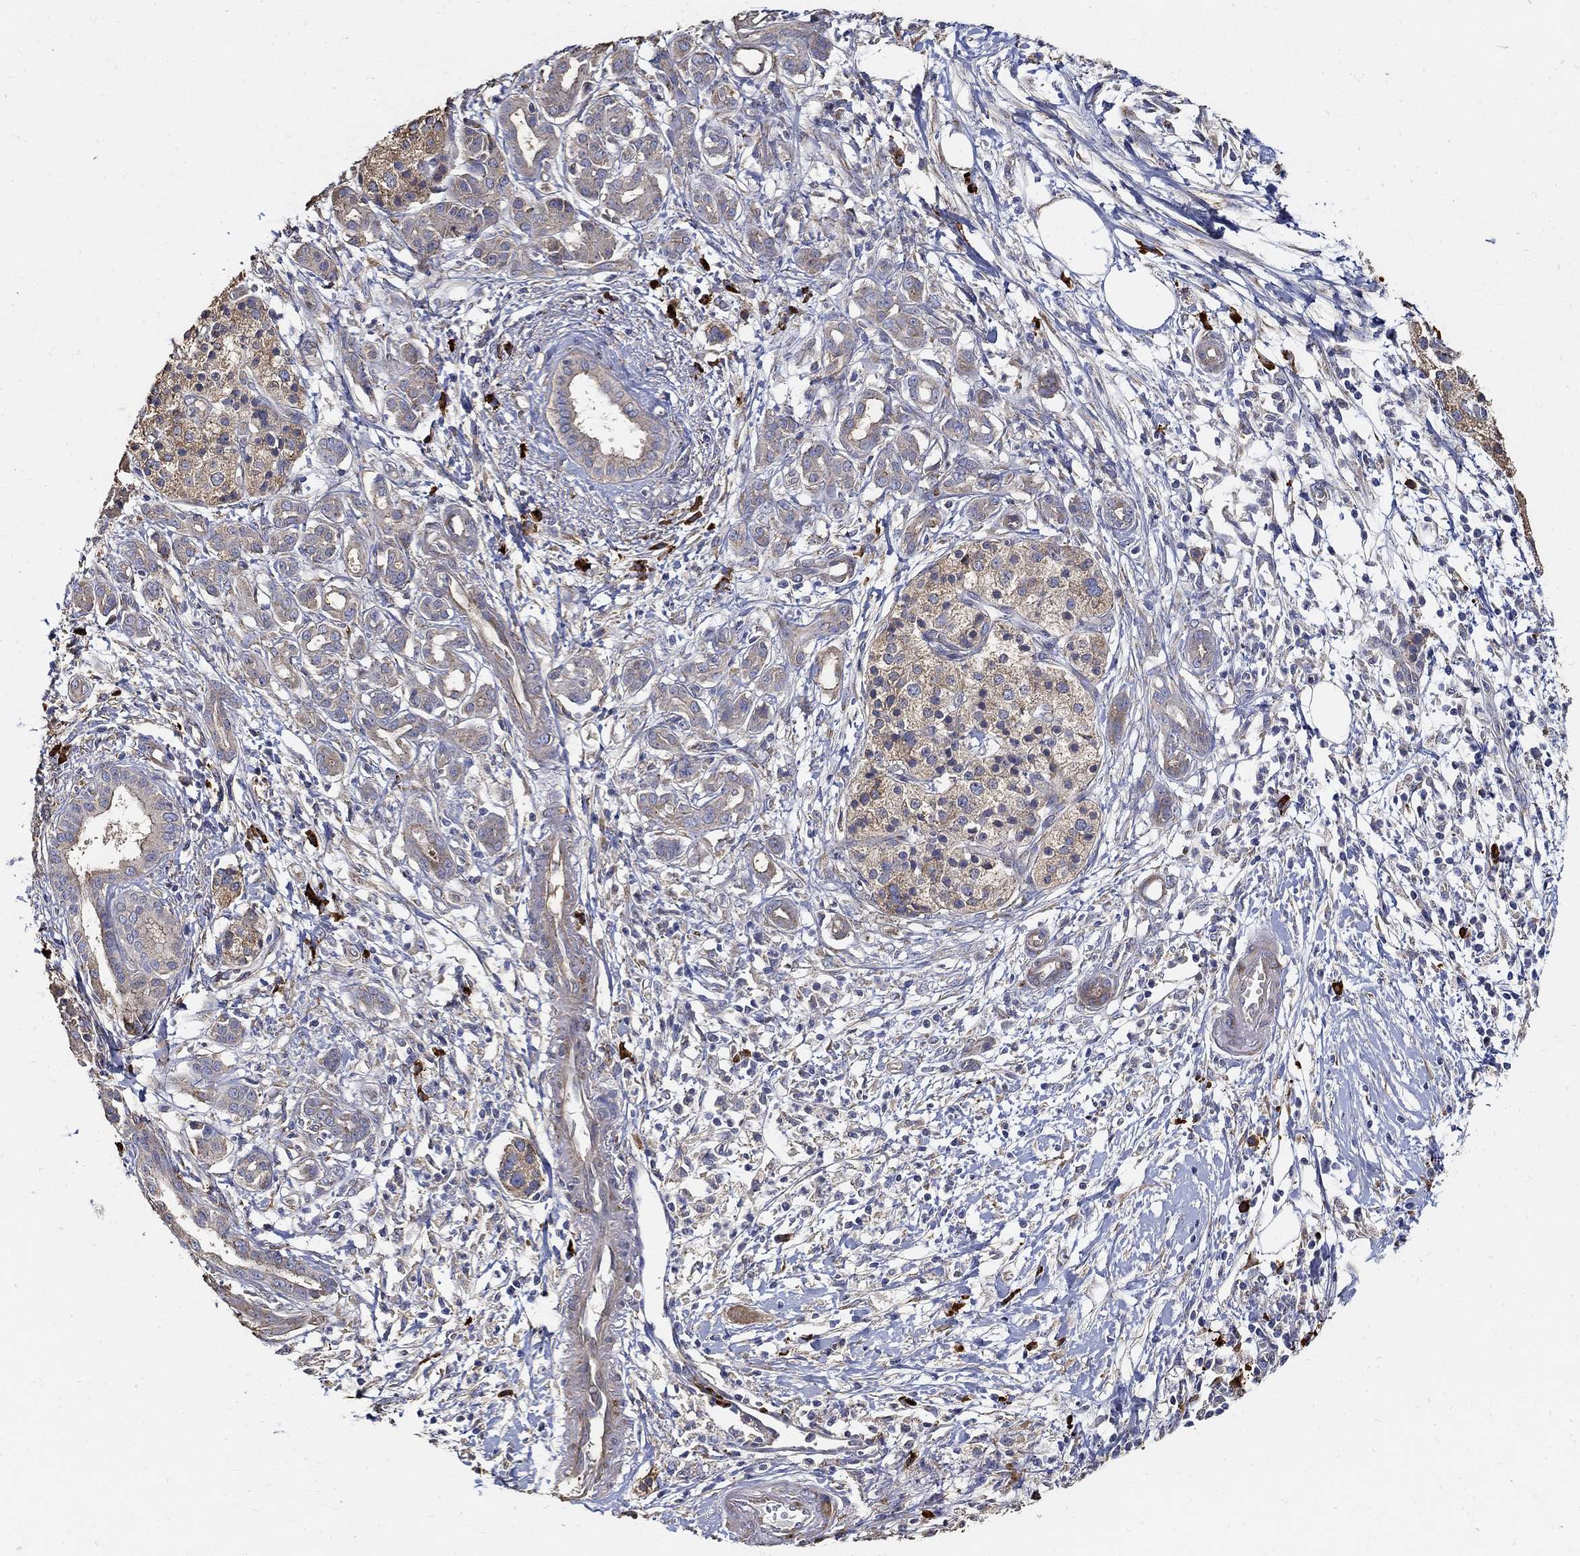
{"staining": {"intensity": "moderate", "quantity": "<25%", "location": "cytoplasmic/membranous"}, "tissue": "pancreatic cancer", "cell_type": "Tumor cells", "image_type": "cancer", "snomed": [{"axis": "morphology", "description": "Adenocarcinoma, NOS"}, {"axis": "topography", "description": "Pancreas"}], "caption": "Protein expression analysis of pancreatic cancer (adenocarcinoma) exhibits moderate cytoplasmic/membranous expression in approximately <25% of tumor cells.", "gene": "EMILIN3", "patient": {"sex": "male", "age": 72}}